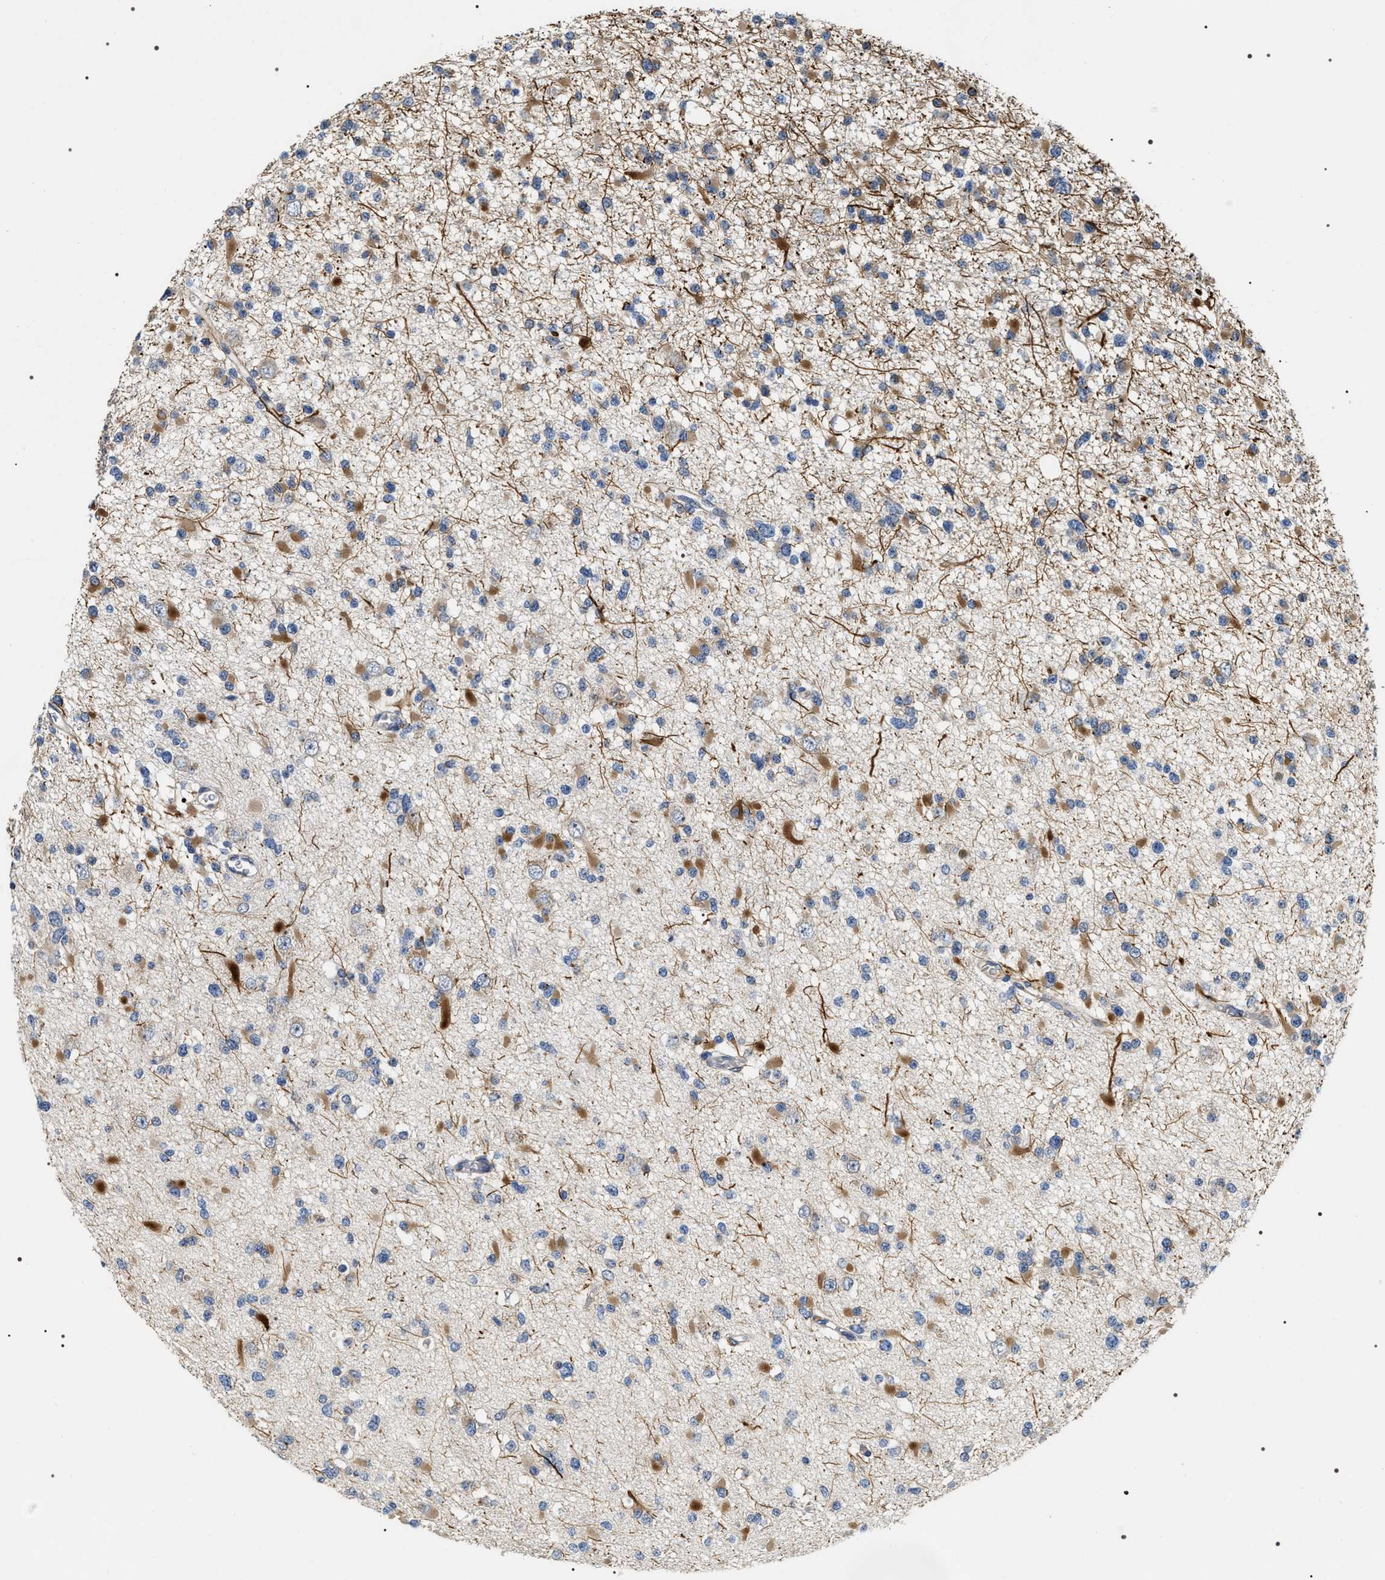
{"staining": {"intensity": "moderate", "quantity": "25%-75%", "location": "cytoplasmic/membranous"}, "tissue": "glioma", "cell_type": "Tumor cells", "image_type": "cancer", "snomed": [{"axis": "morphology", "description": "Glioma, malignant, High grade"}, {"axis": "topography", "description": "Brain"}], "caption": "Glioma stained for a protein (brown) reveals moderate cytoplasmic/membranous positive expression in about 25%-75% of tumor cells.", "gene": "IFT81", "patient": {"sex": "male", "age": 69}}